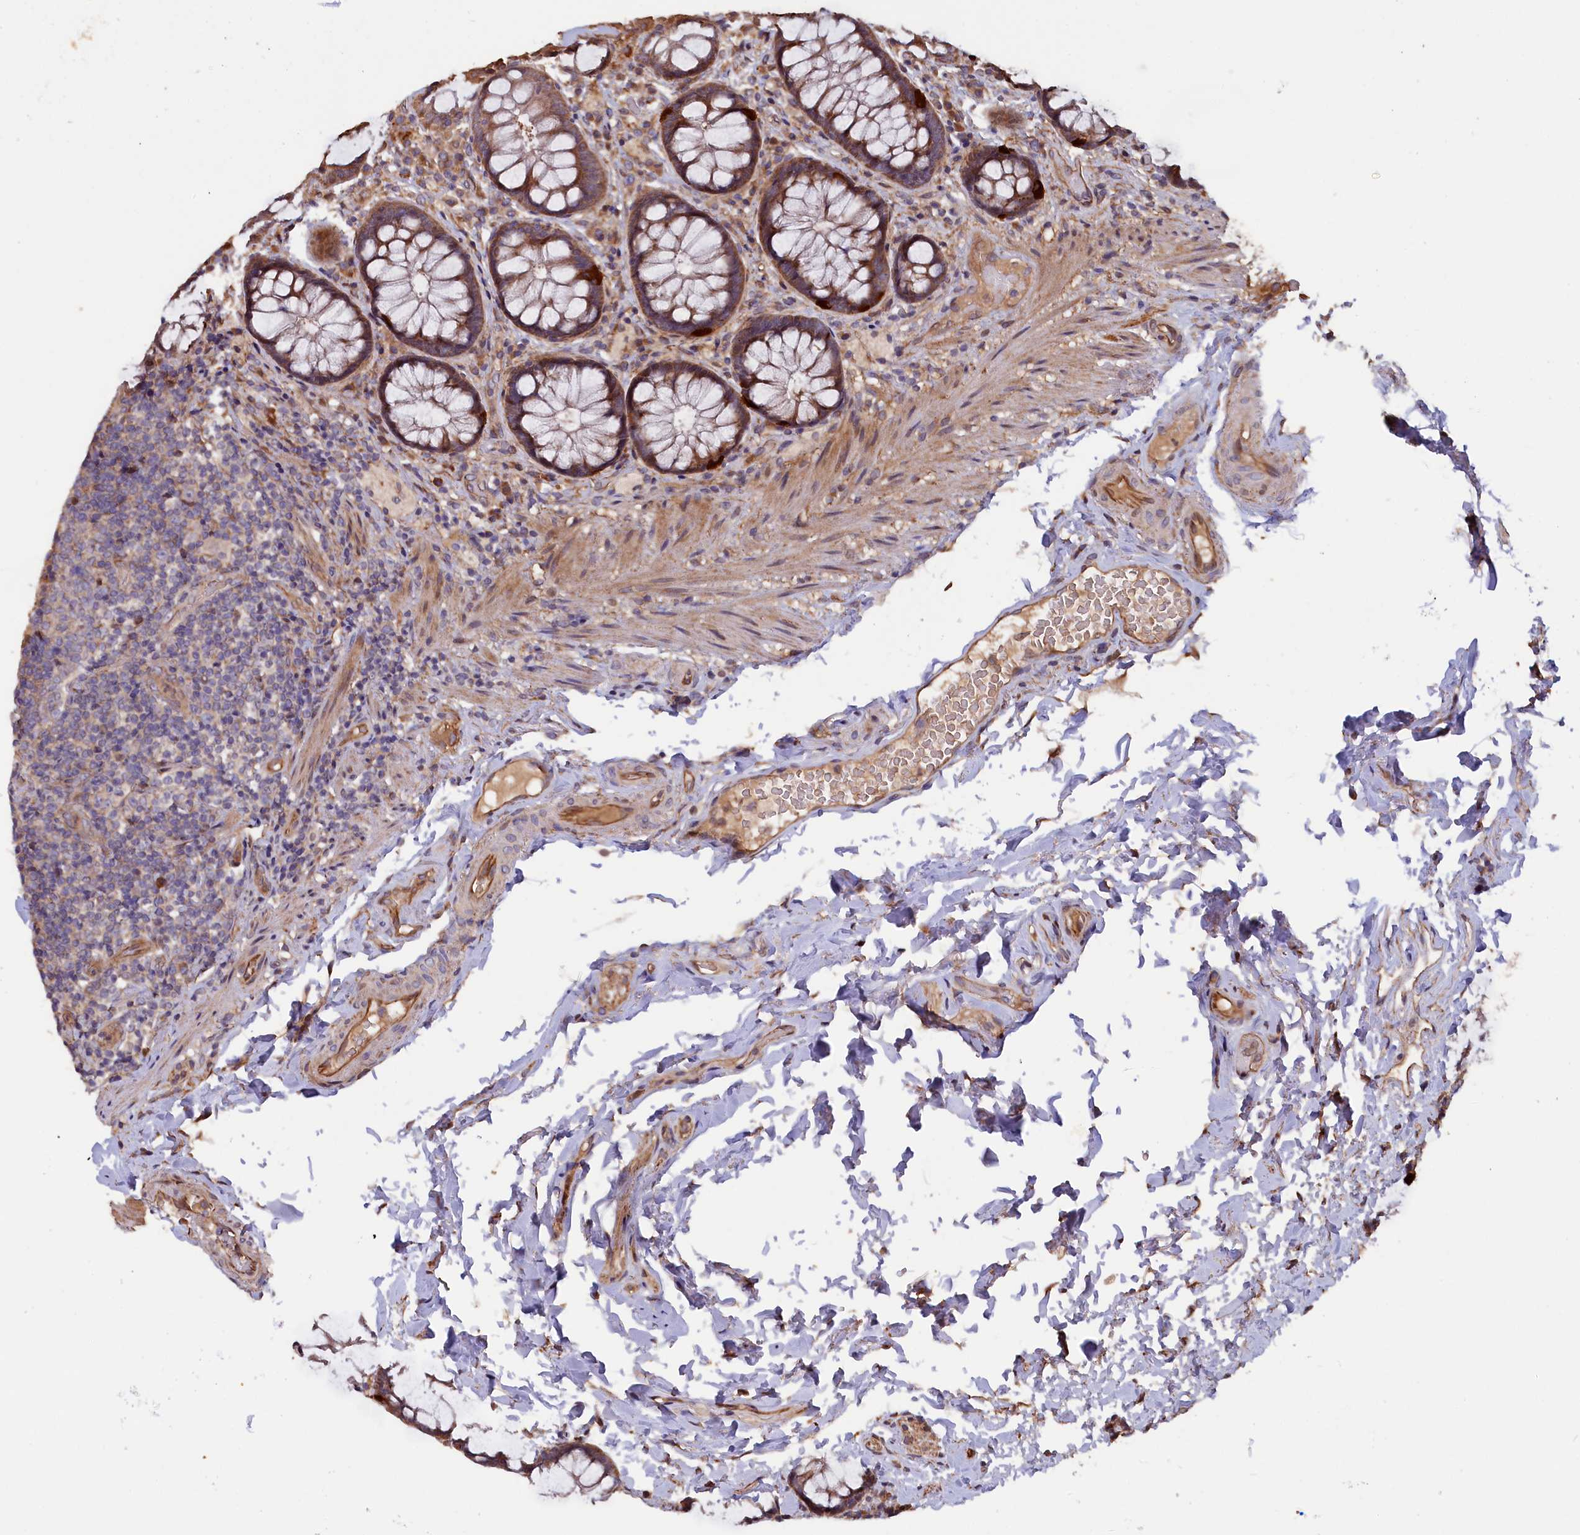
{"staining": {"intensity": "moderate", "quantity": ">75%", "location": "cytoplasmic/membranous"}, "tissue": "rectum", "cell_type": "Glandular cells", "image_type": "normal", "snomed": [{"axis": "morphology", "description": "Normal tissue, NOS"}, {"axis": "topography", "description": "Rectum"}], "caption": "The photomicrograph shows a brown stain indicating the presence of a protein in the cytoplasmic/membranous of glandular cells in rectum.", "gene": "GREB1L", "patient": {"sex": "male", "age": 83}}